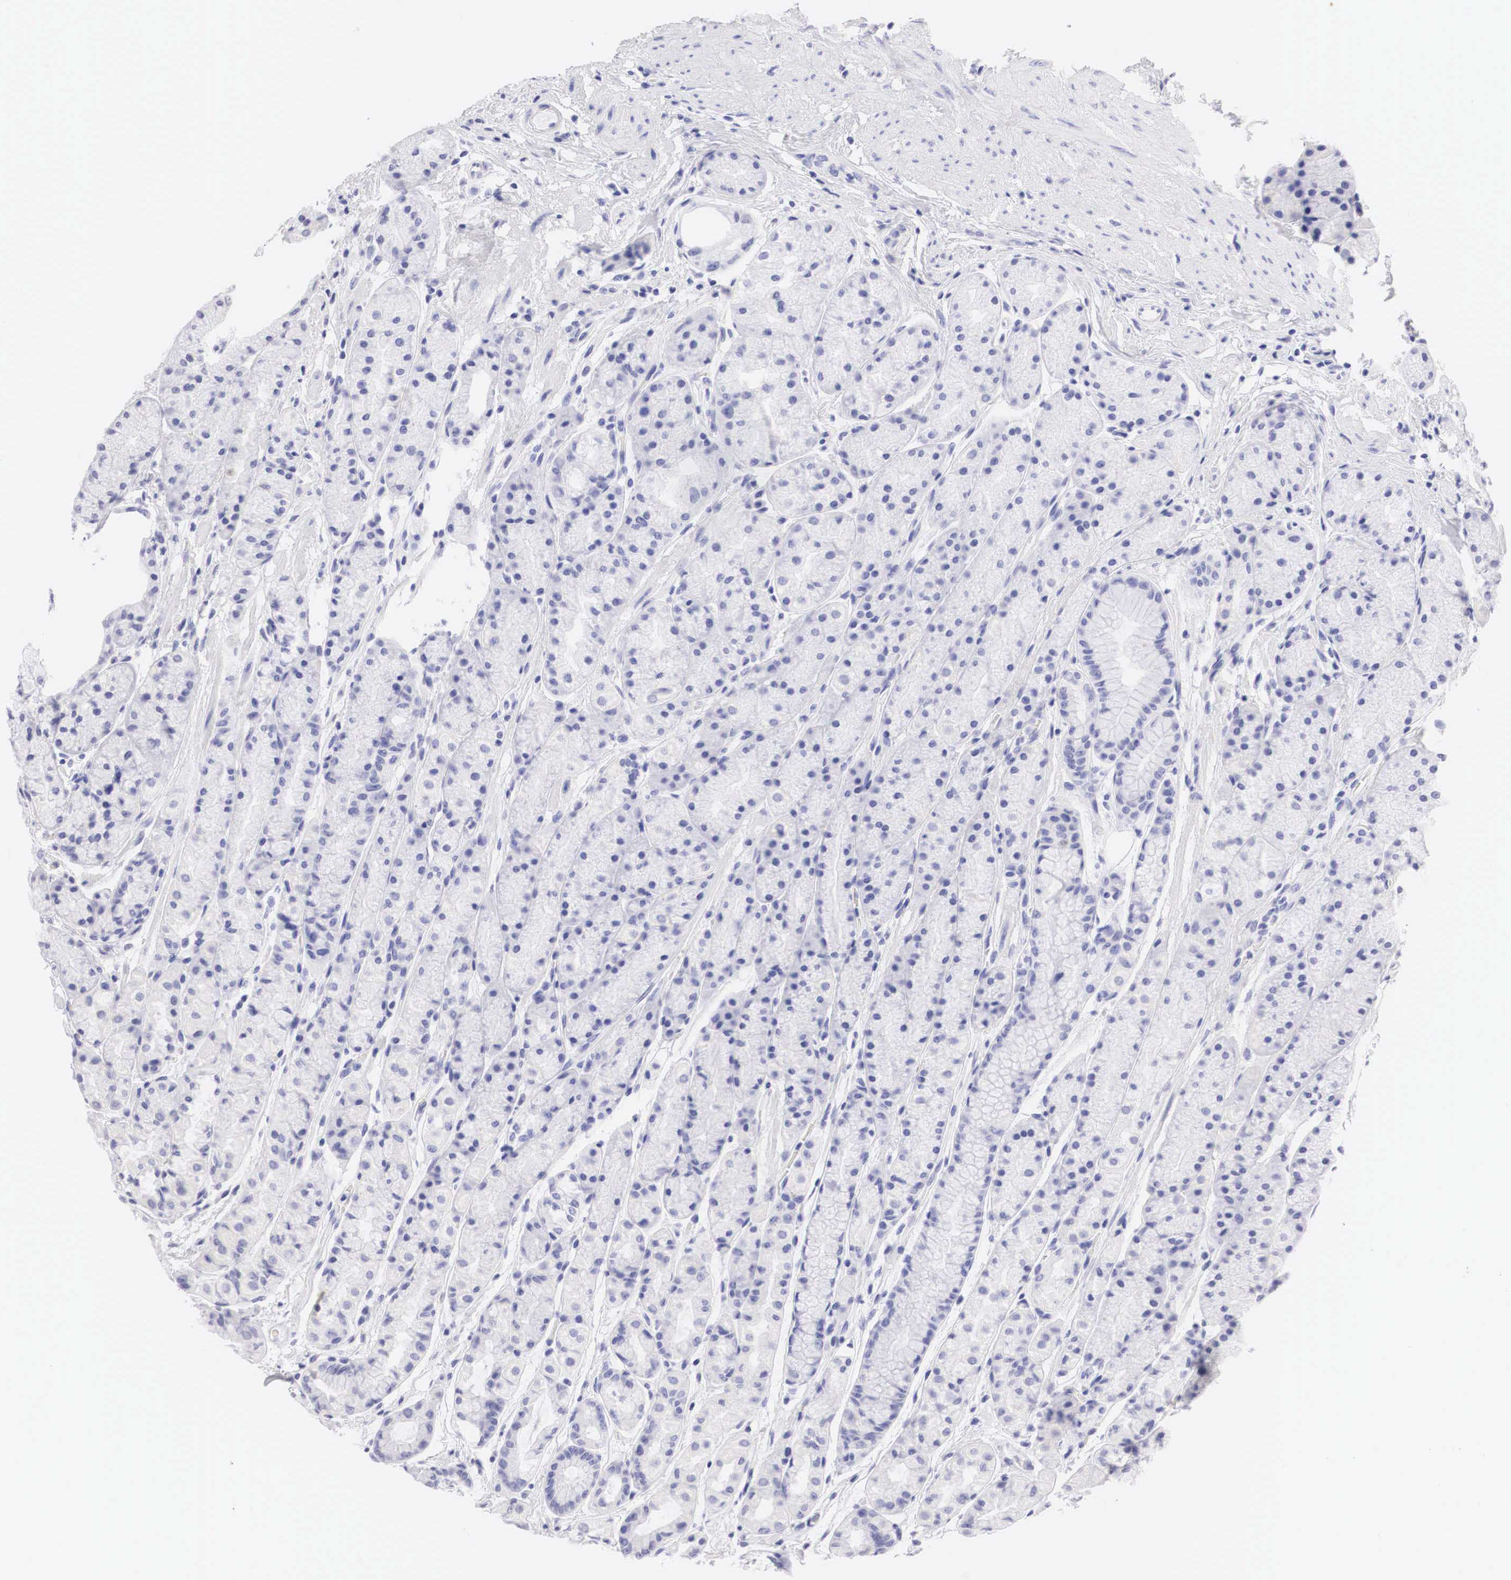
{"staining": {"intensity": "negative", "quantity": "none", "location": "none"}, "tissue": "stomach", "cell_type": "Glandular cells", "image_type": "normal", "snomed": [{"axis": "morphology", "description": "Normal tissue, NOS"}, {"axis": "topography", "description": "Stomach, upper"}], "caption": "High magnification brightfield microscopy of unremarkable stomach stained with DAB (3,3'-diaminobenzidine) (brown) and counterstained with hematoxylin (blue): glandular cells show no significant expression.", "gene": "TYR", "patient": {"sex": "male", "age": 72}}